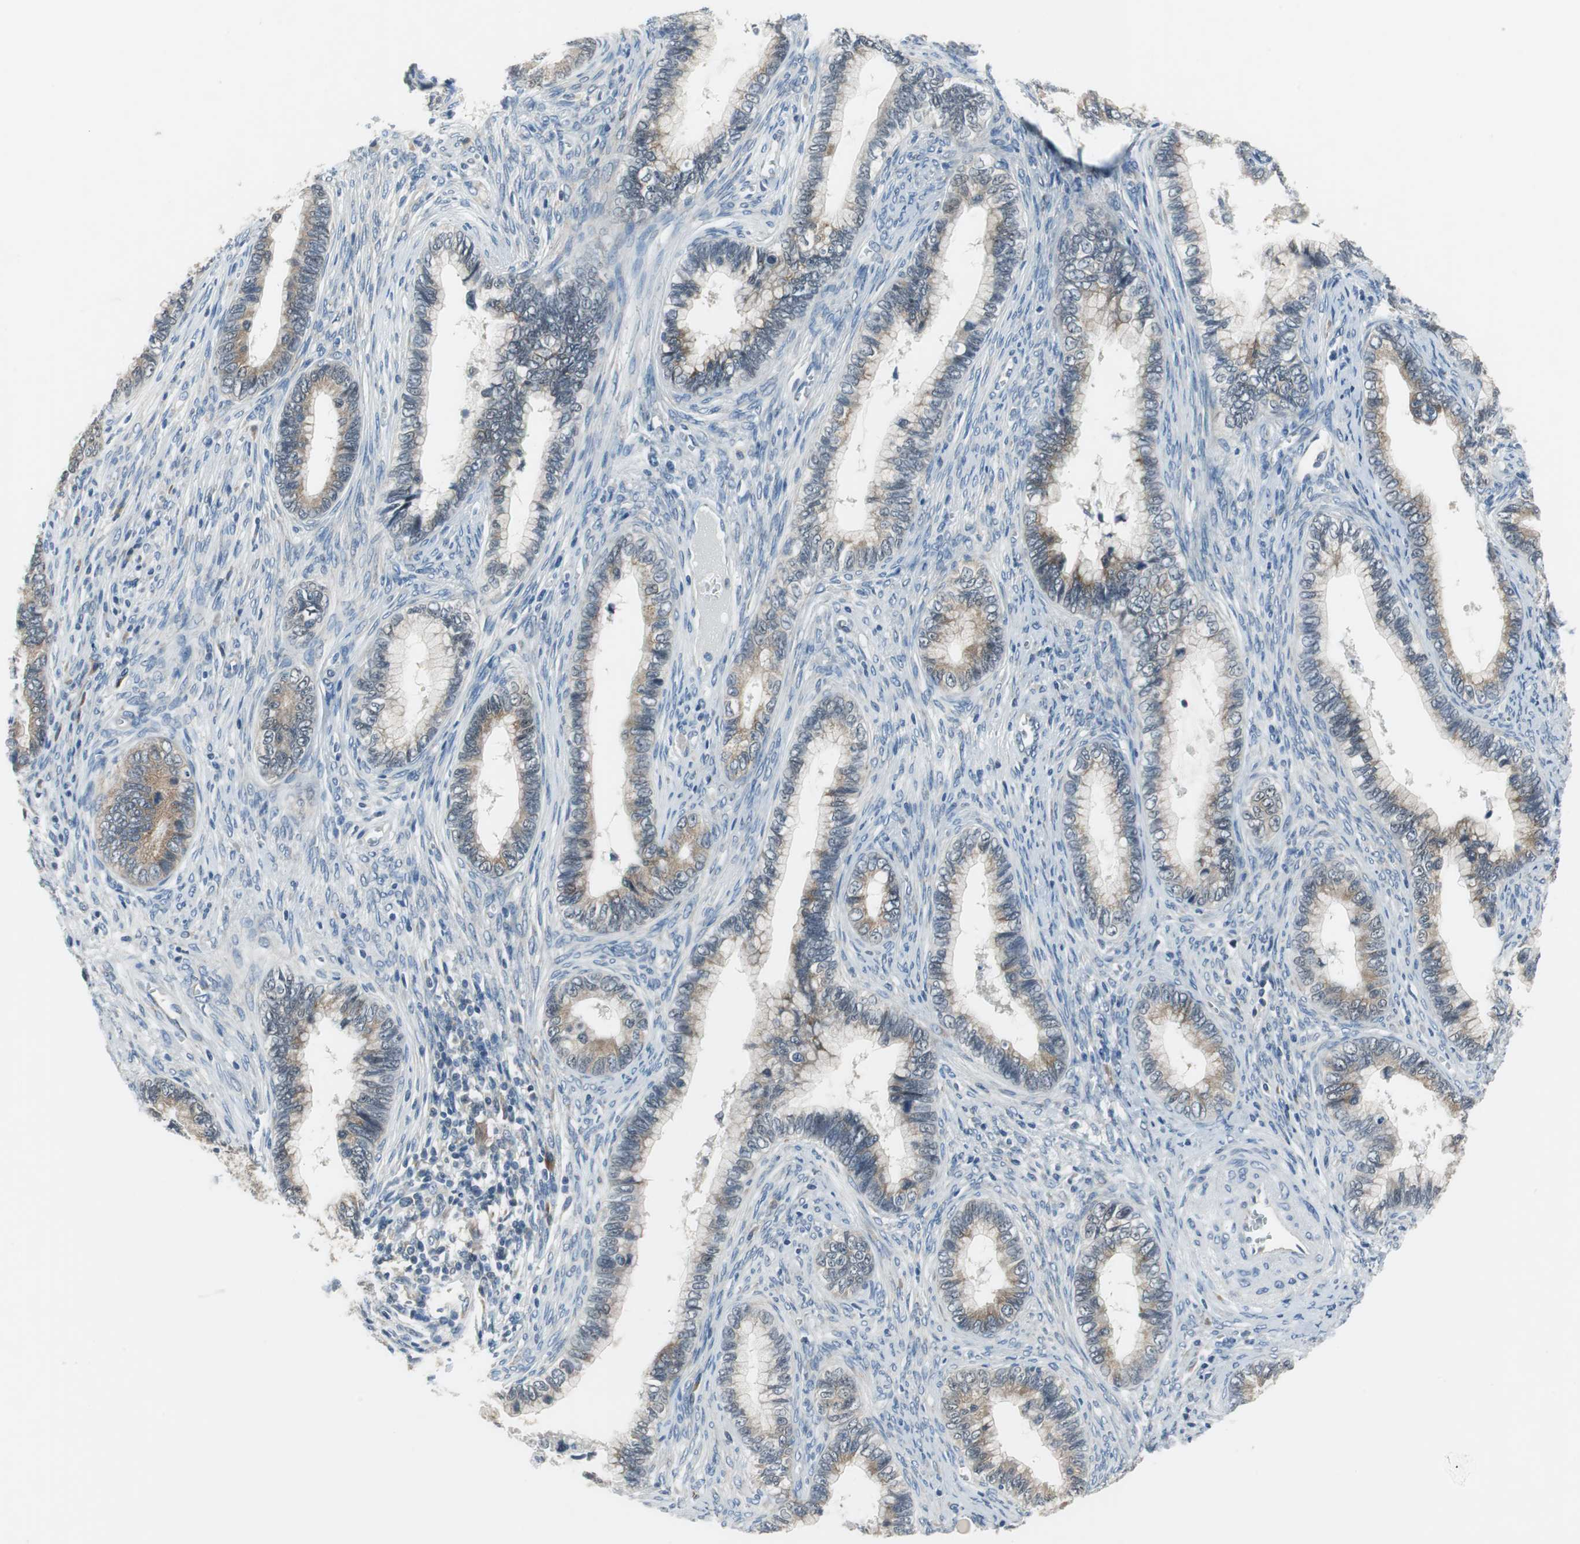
{"staining": {"intensity": "moderate", "quantity": ">75%", "location": "cytoplasmic/membranous"}, "tissue": "cervical cancer", "cell_type": "Tumor cells", "image_type": "cancer", "snomed": [{"axis": "morphology", "description": "Adenocarcinoma, NOS"}, {"axis": "topography", "description": "Cervix"}], "caption": "Tumor cells show moderate cytoplasmic/membranous staining in approximately >75% of cells in cervical adenocarcinoma.", "gene": "PLAA", "patient": {"sex": "female", "age": 44}}